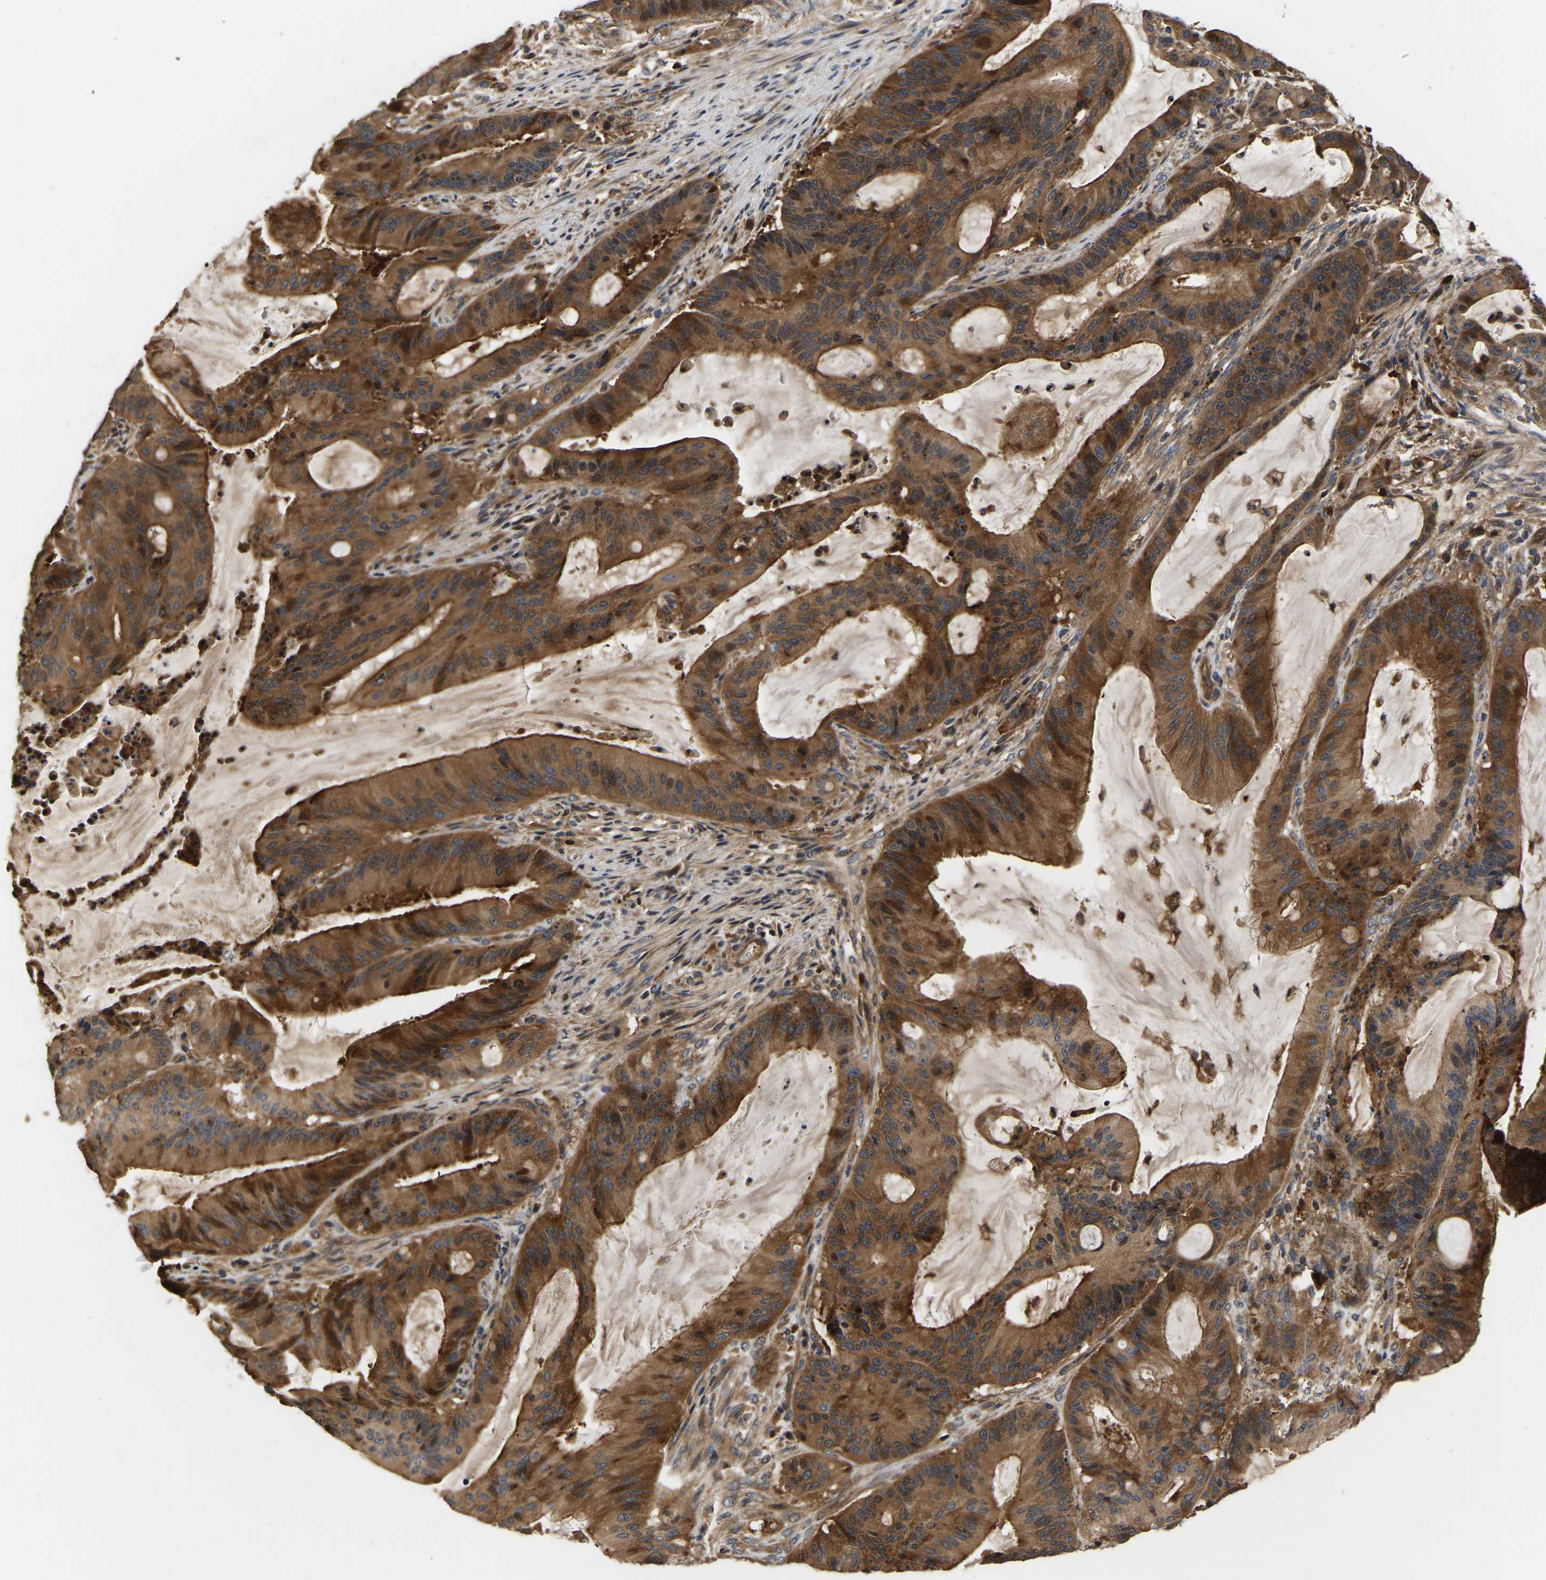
{"staining": {"intensity": "strong", "quantity": ">75%", "location": "cytoplasmic/membranous"}, "tissue": "liver cancer", "cell_type": "Tumor cells", "image_type": "cancer", "snomed": [{"axis": "morphology", "description": "Normal tissue, NOS"}, {"axis": "morphology", "description": "Cholangiocarcinoma"}, {"axis": "topography", "description": "Liver"}, {"axis": "topography", "description": "Peripheral nerve tissue"}], "caption": "Immunohistochemical staining of cholangiocarcinoma (liver) exhibits high levels of strong cytoplasmic/membranous protein expression in approximately >75% of tumor cells. The staining was performed using DAB (3,3'-diaminobenzidine), with brown indicating positive protein expression. Nuclei are stained blue with hematoxylin.", "gene": "GARS1", "patient": {"sex": "female", "age": 73}}